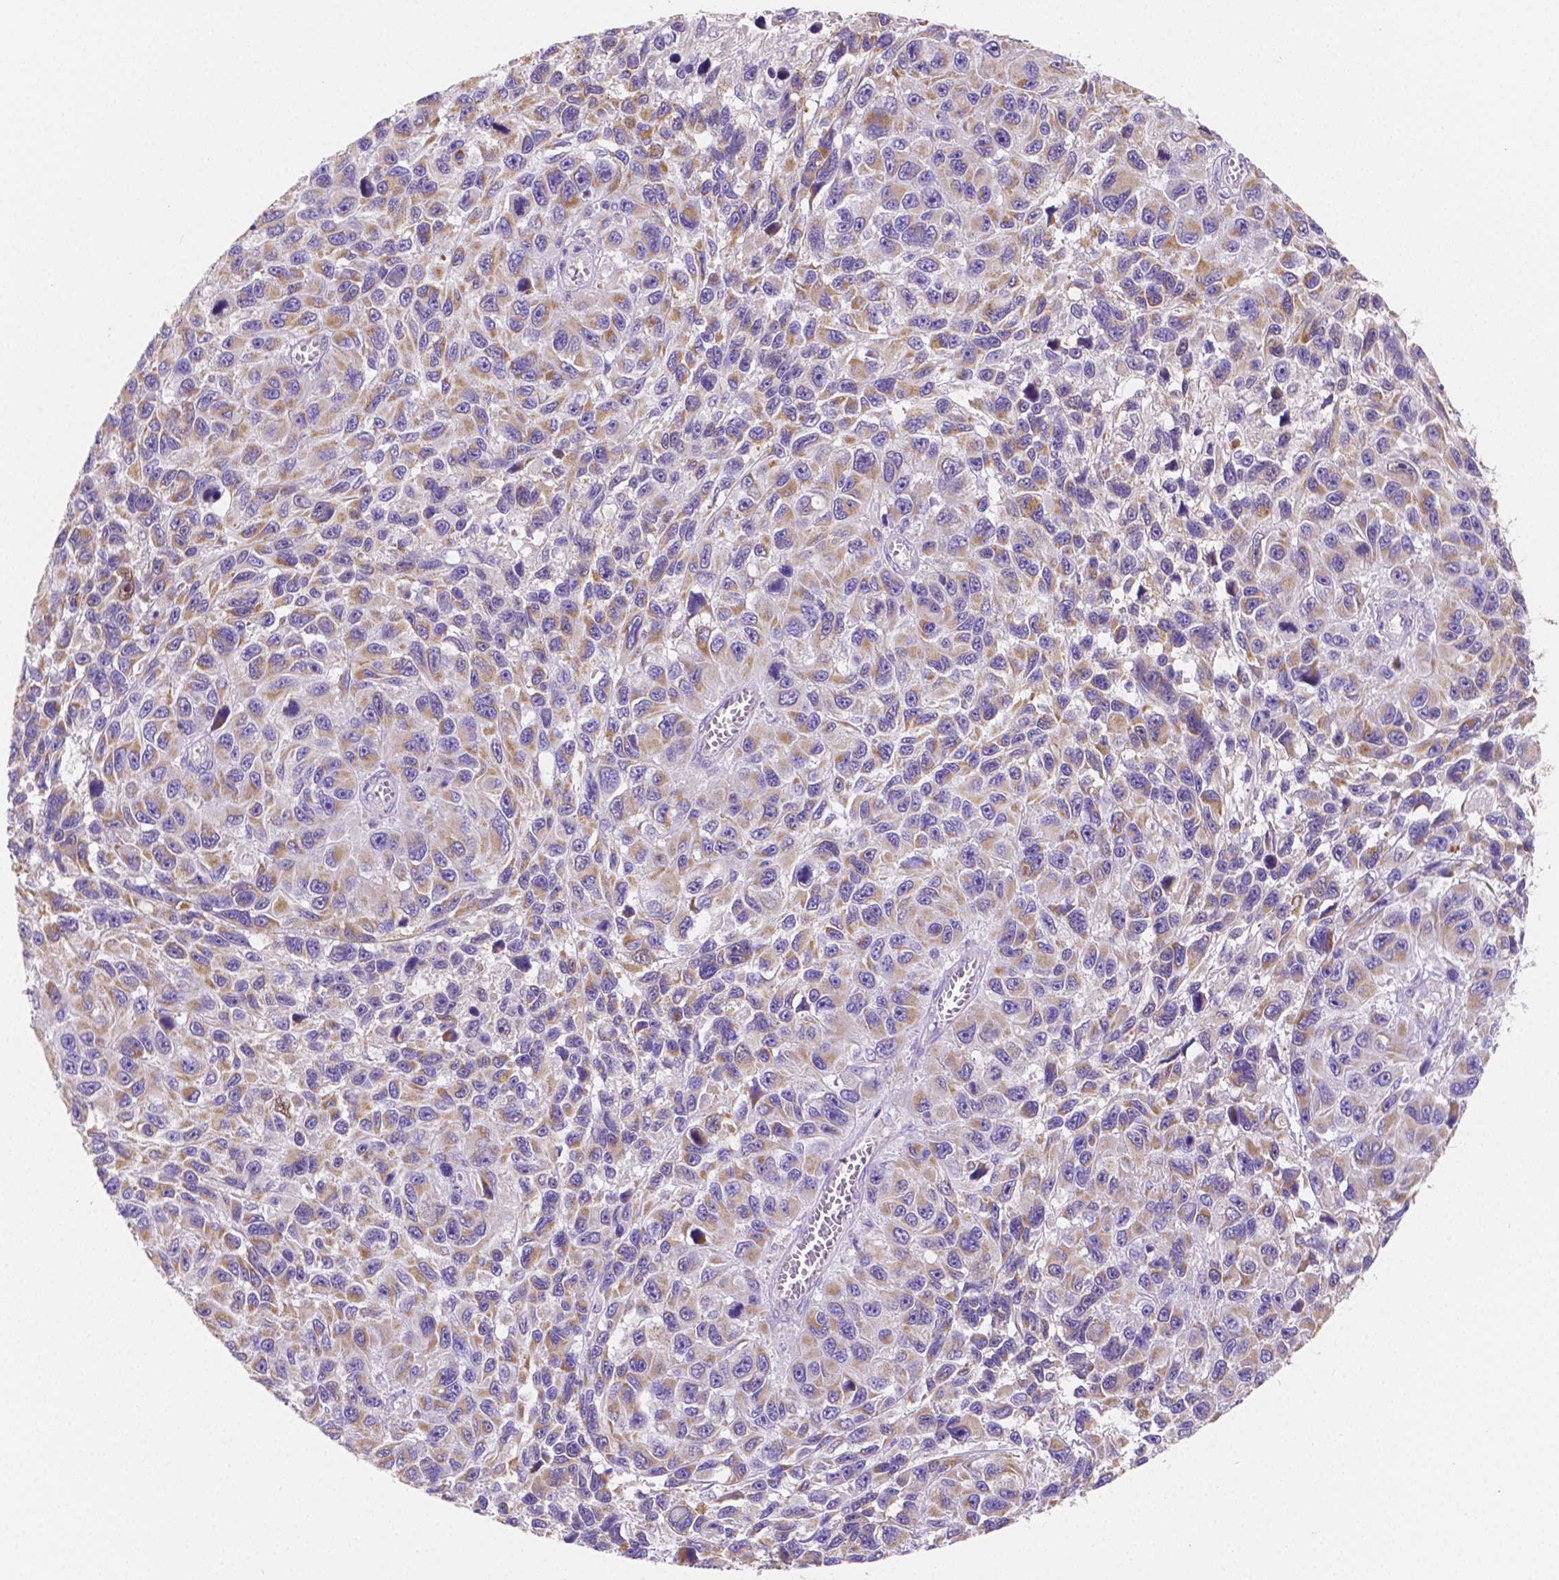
{"staining": {"intensity": "weak", "quantity": ">75%", "location": "cytoplasmic/membranous"}, "tissue": "melanoma", "cell_type": "Tumor cells", "image_type": "cancer", "snomed": [{"axis": "morphology", "description": "Malignant melanoma, NOS"}, {"axis": "topography", "description": "Skin"}], "caption": "The immunohistochemical stain labels weak cytoplasmic/membranous staining in tumor cells of melanoma tissue. (Stains: DAB (3,3'-diaminobenzidine) in brown, nuclei in blue, Microscopy: brightfield microscopy at high magnification).", "gene": "SGTB", "patient": {"sex": "male", "age": 53}}